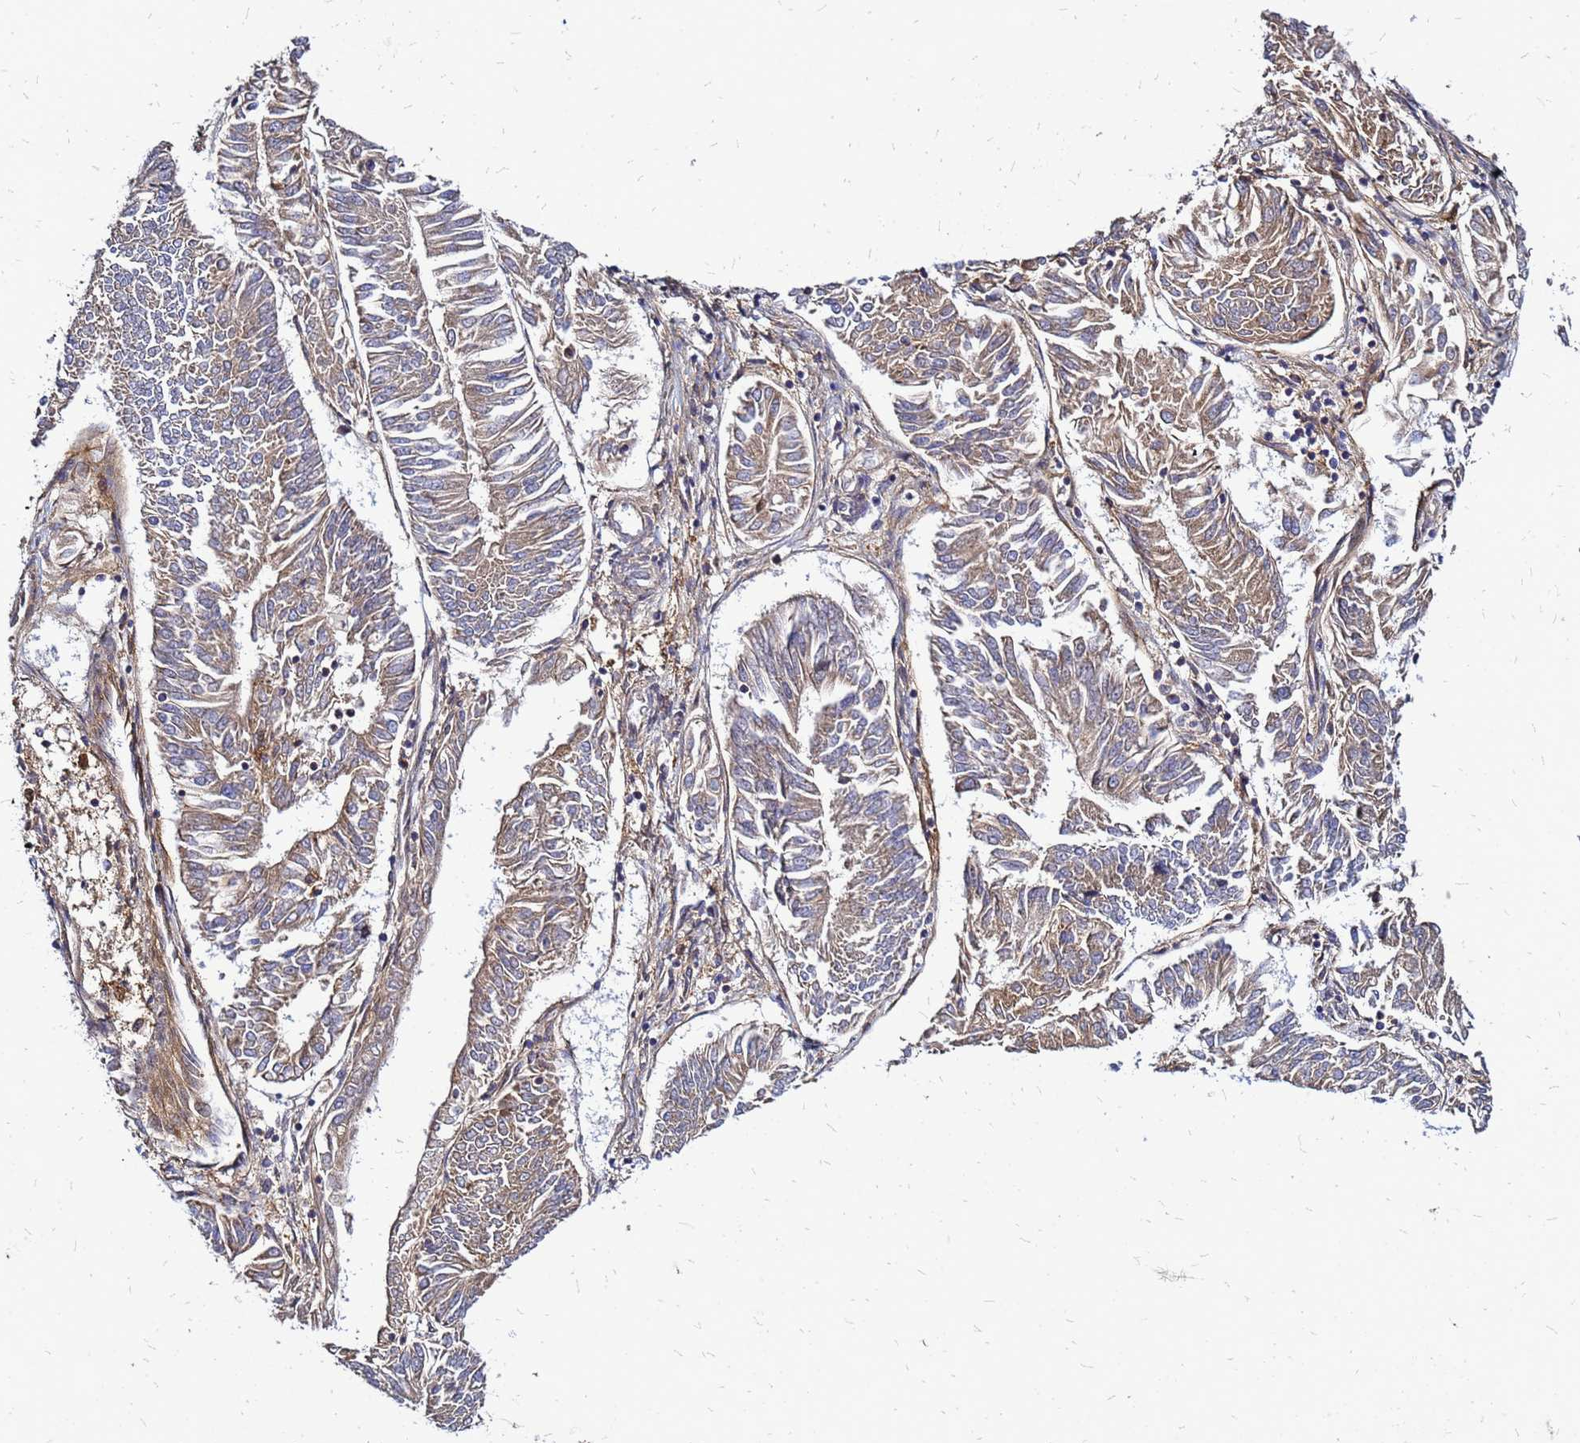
{"staining": {"intensity": "weak", "quantity": ">75%", "location": "cytoplasmic/membranous"}, "tissue": "endometrial cancer", "cell_type": "Tumor cells", "image_type": "cancer", "snomed": [{"axis": "morphology", "description": "Adenocarcinoma, NOS"}, {"axis": "topography", "description": "Endometrium"}], "caption": "Tumor cells display low levels of weak cytoplasmic/membranous staining in approximately >75% of cells in human endometrial cancer (adenocarcinoma).", "gene": "CYBC1", "patient": {"sex": "female", "age": 58}}